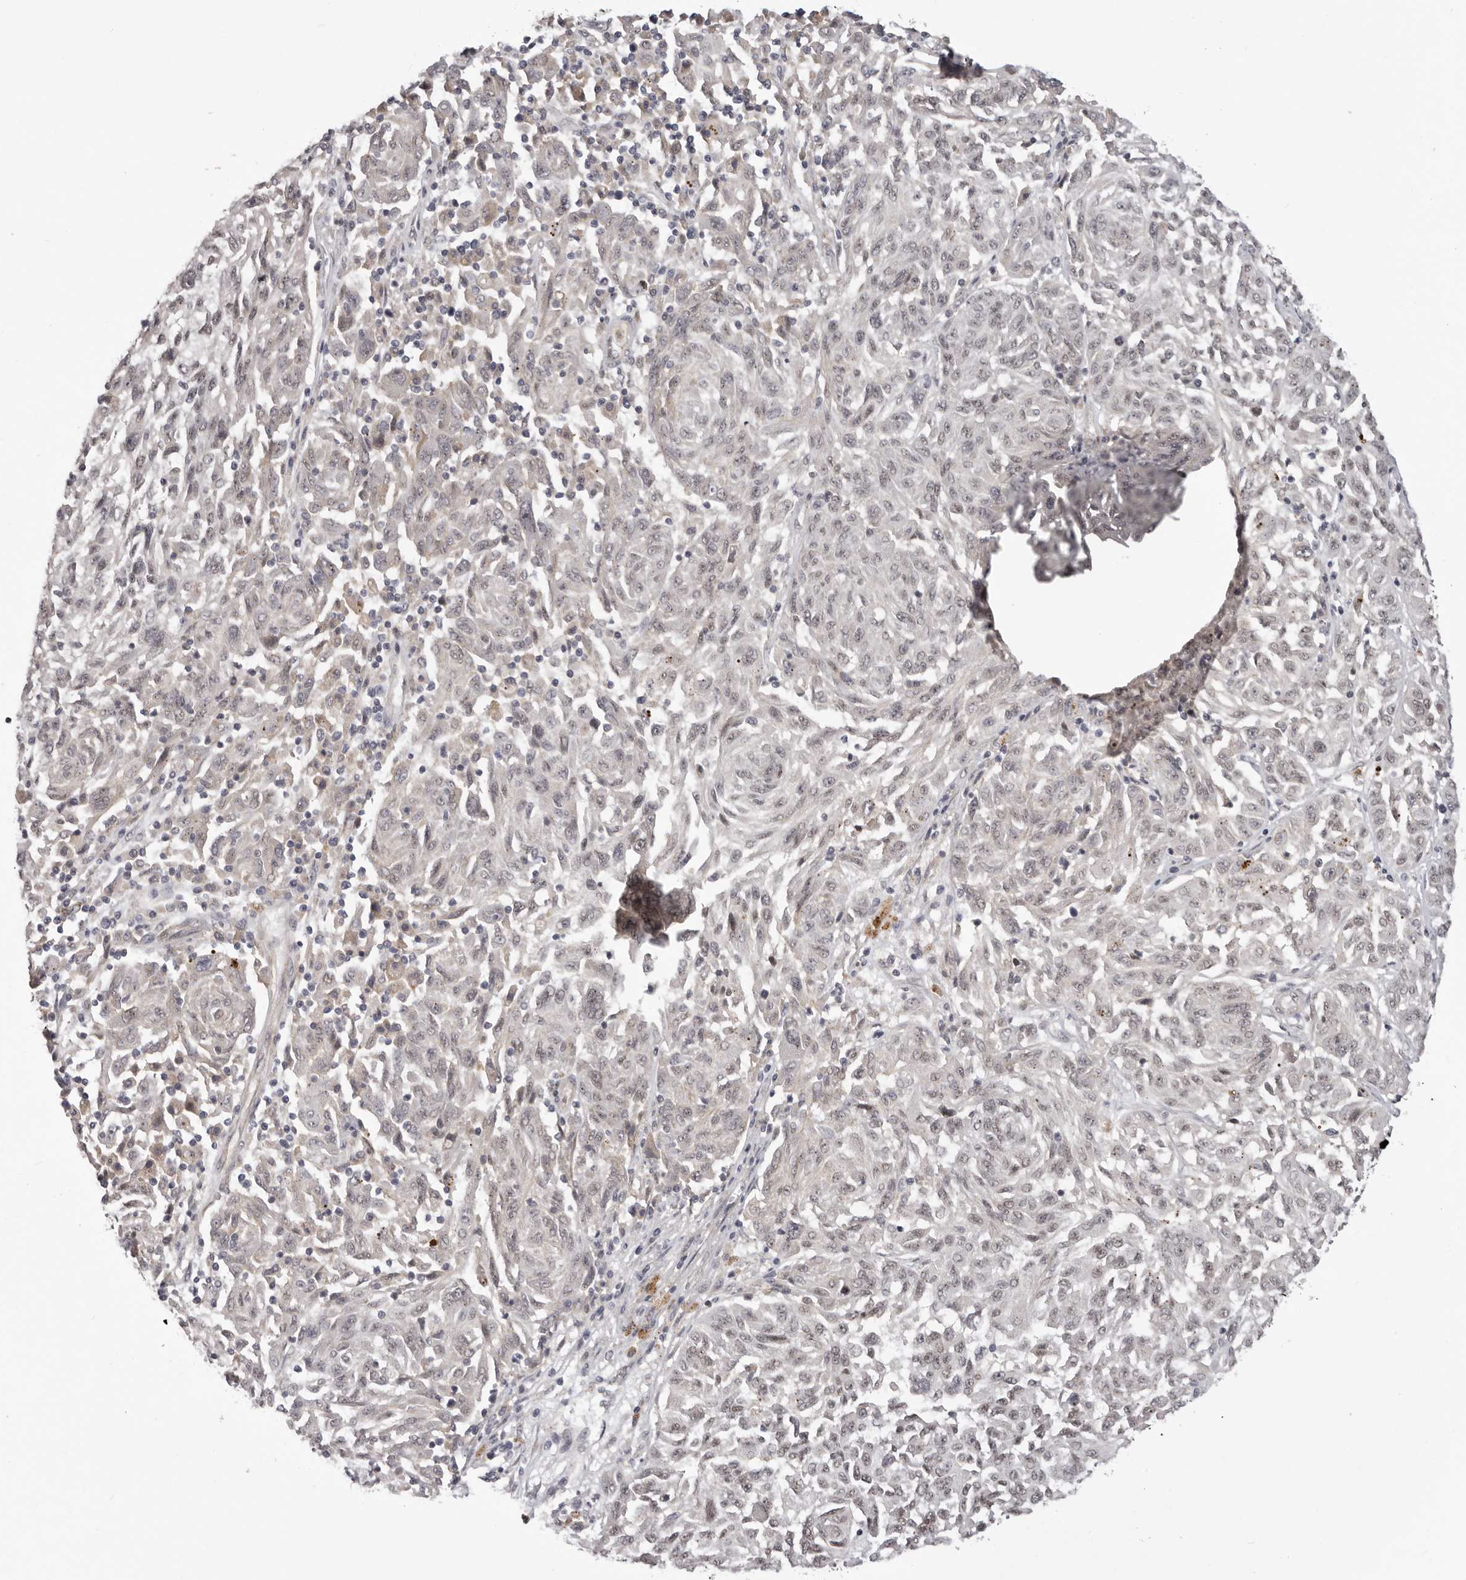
{"staining": {"intensity": "negative", "quantity": "none", "location": "none"}, "tissue": "melanoma", "cell_type": "Tumor cells", "image_type": "cancer", "snomed": [{"axis": "morphology", "description": "Malignant melanoma, NOS"}, {"axis": "topography", "description": "Skin"}], "caption": "Immunohistochemical staining of human melanoma exhibits no significant expression in tumor cells.", "gene": "RNF2", "patient": {"sex": "male", "age": 53}}